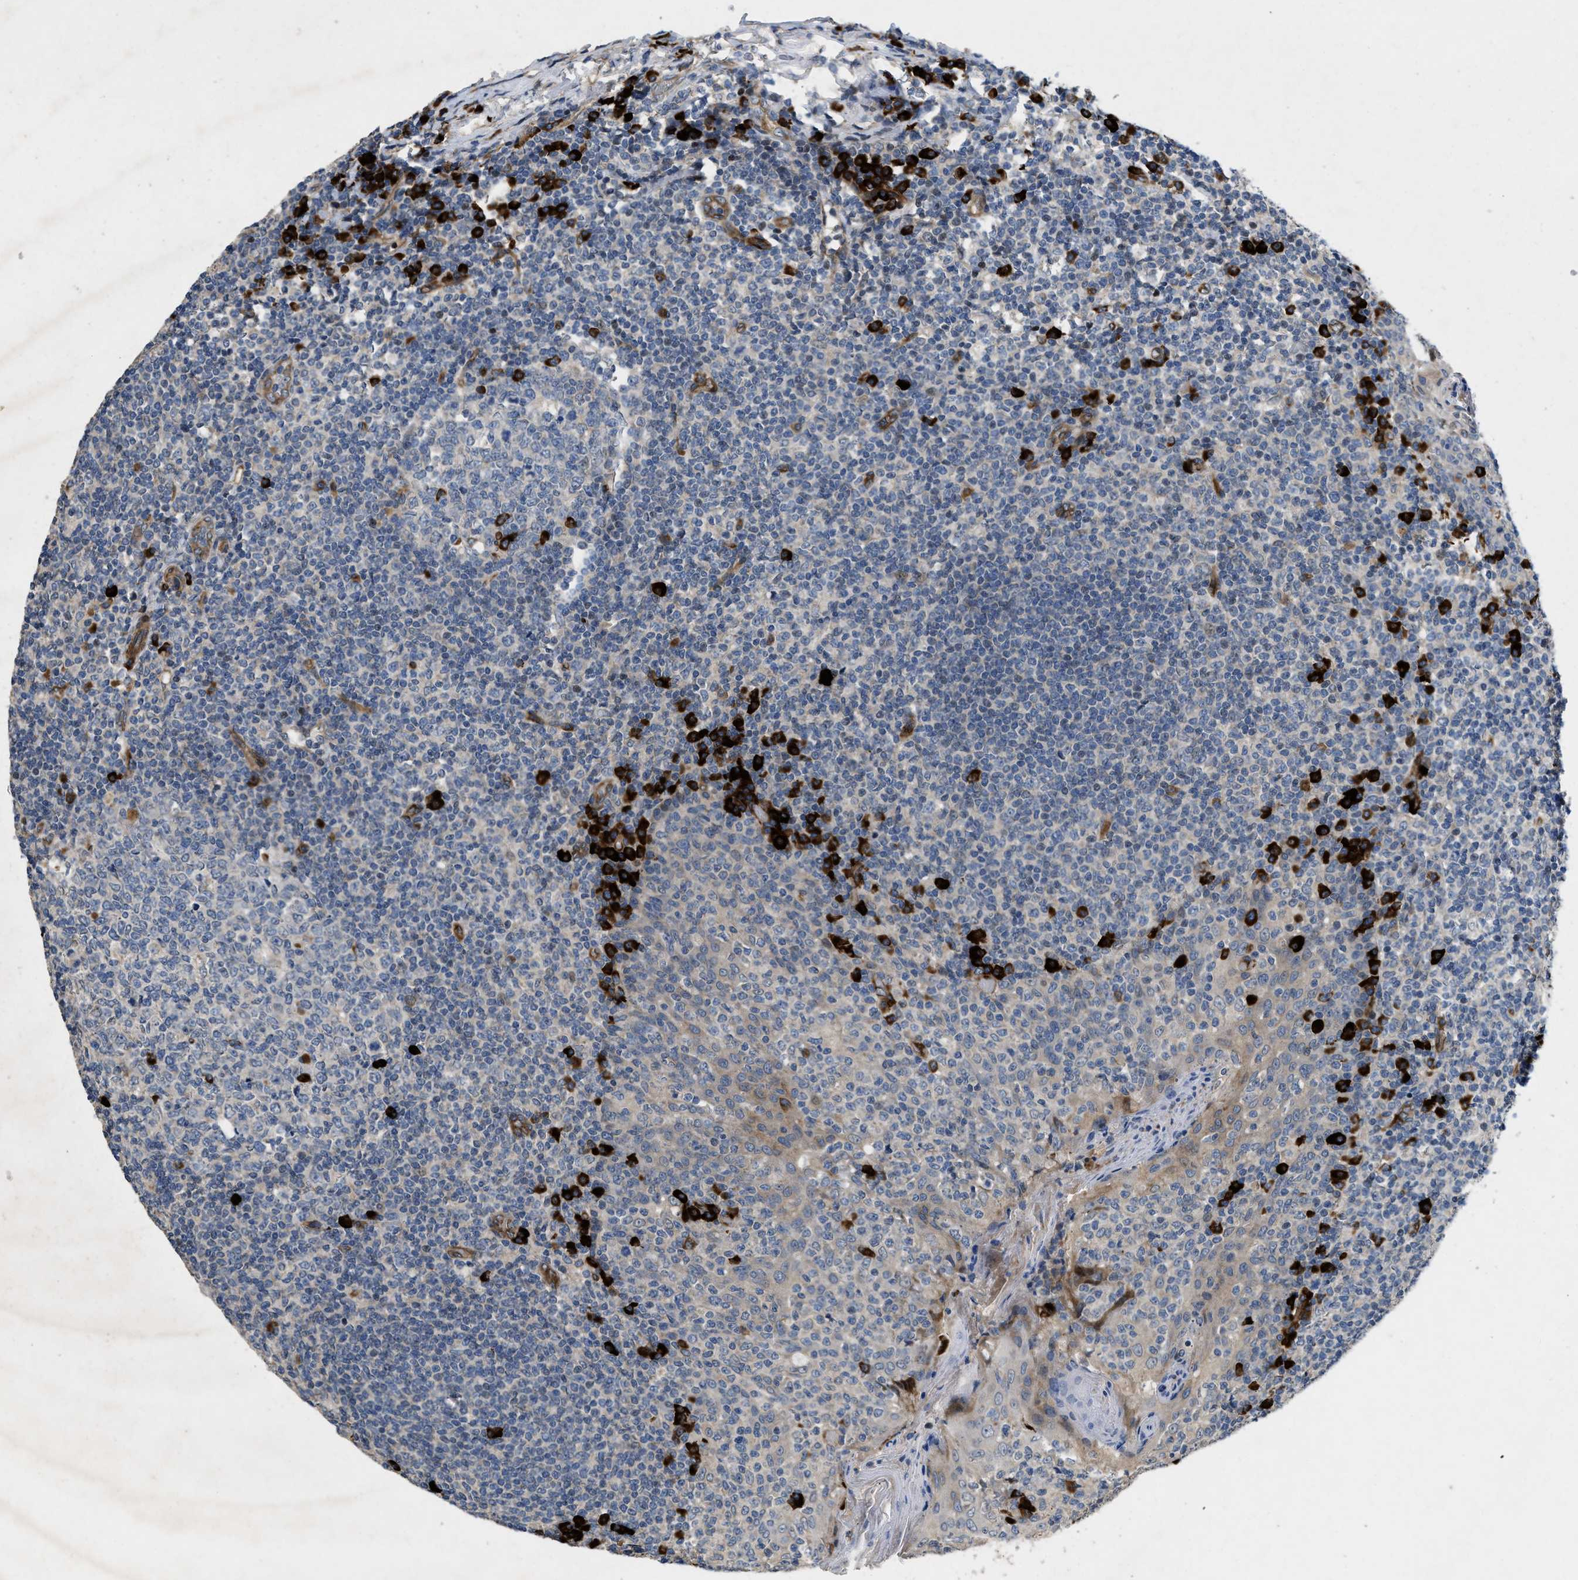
{"staining": {"intensity": "strong", "quantity": "<25%", "location": "cytoplasmic/membranous"}, "tissue": "tonsil", "cell_type": "Germinal center cells", "image_type": "normal", "snomed": [{"axis": "morphology", "description": "Normal tissue, NOS"}, {"axis": "topography", "description": "Tonsil"}], "caption": "Immunohistochemistry (DAB) staining of benign human tonsil demonstrates strong cytoplasmic/membranous protein staining in approximately <25% of germinal center cells. (Brightfield microscopy of DAB IHC at high magnification).", "gene": "HSPA12B", "patient": {"sex": "female", "age": 19}}